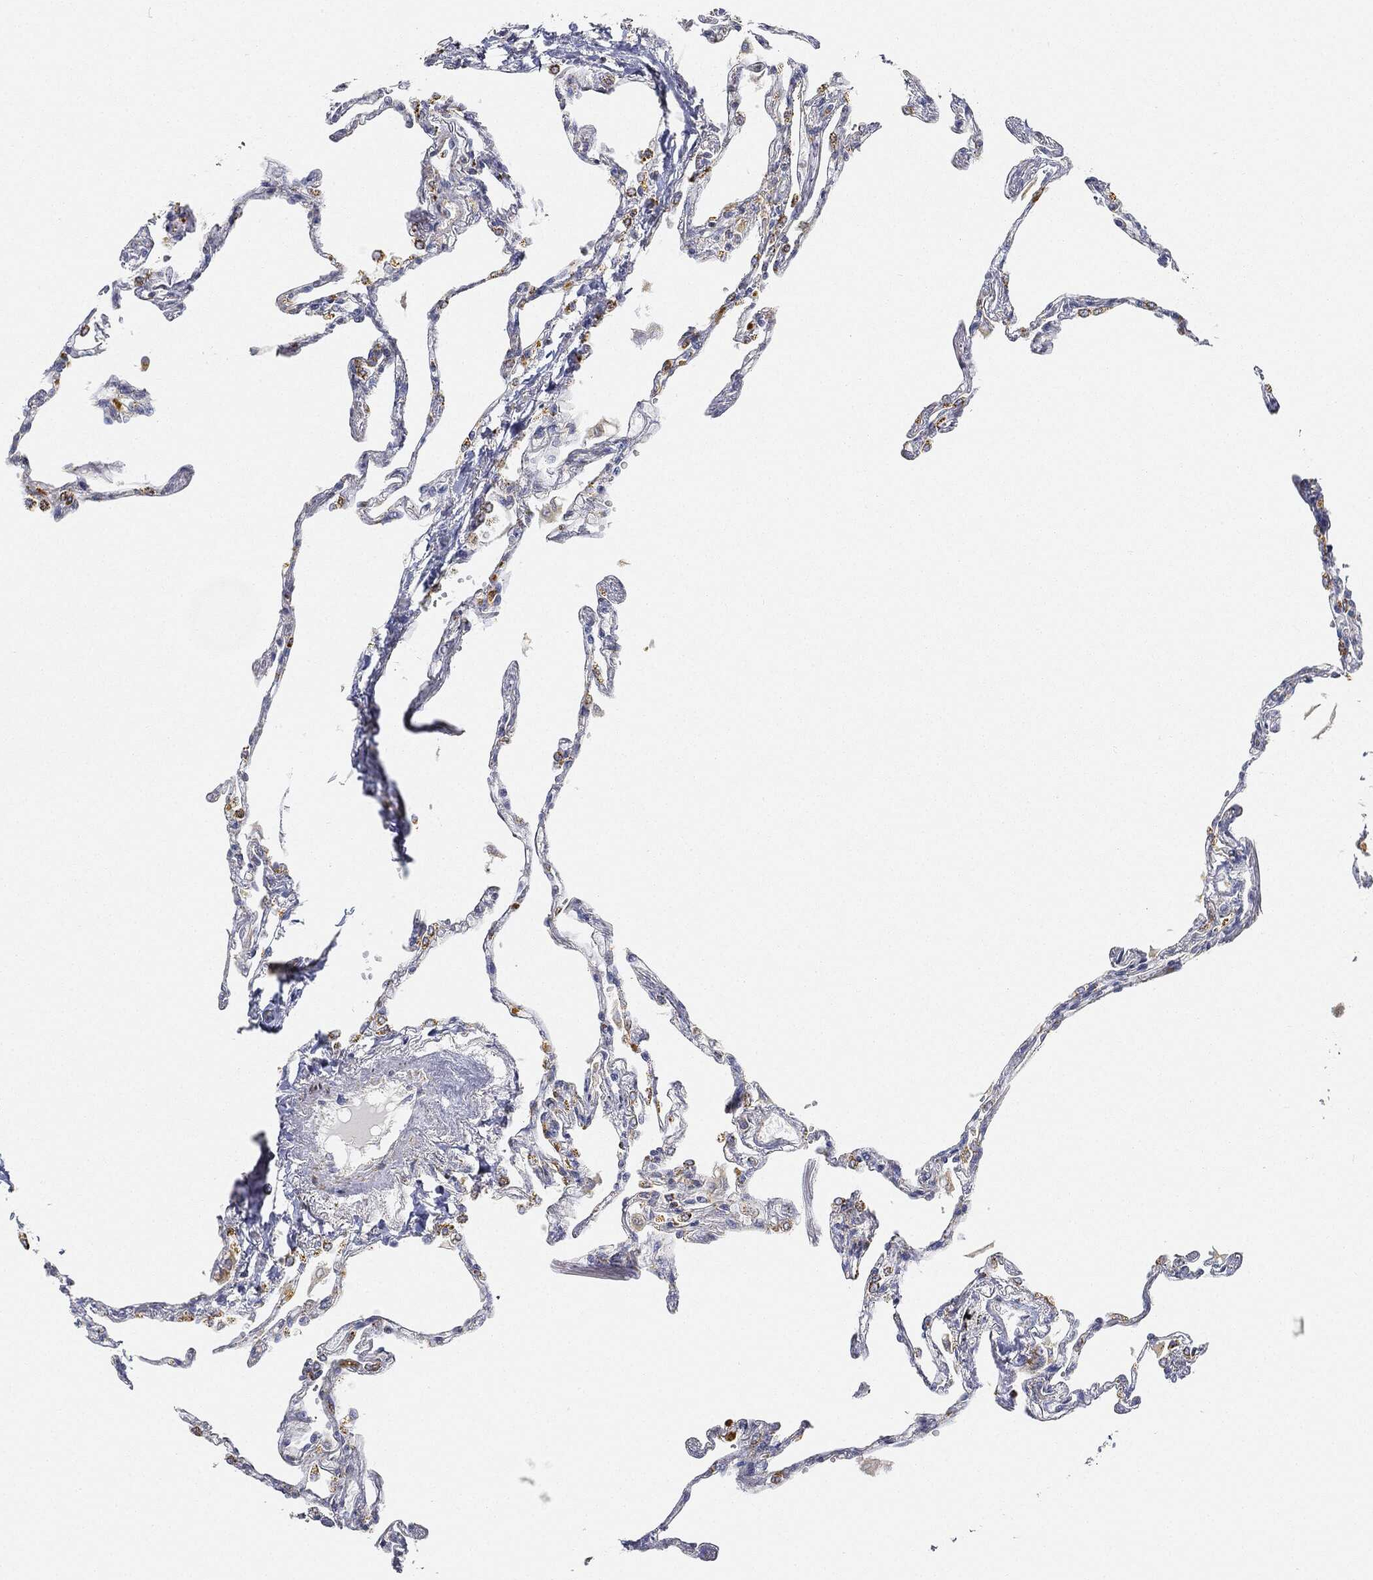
{"staining": {"intensity": "moderate", "quantity": "<25%", "location": "cytoplasmic/membranous"}, "tissue": "lung", "cell_type": "Alveolar cells", "image_type": "normal", "snomed": [{"axis": "morphology", "description": "Normal tissue, NOS"}, {"axis": "topography", "description": "Lung"}], "caption": "Immunohistochemical staining of benign lung exhibits moderate cytoplasmic/membranous protein positivity in about <25% of alveolar cells. The protein is shown in brown color, while the nuclei are stained blue.", "gene": "CAPN15", "patient": {"sex": "male", "age": 78}}